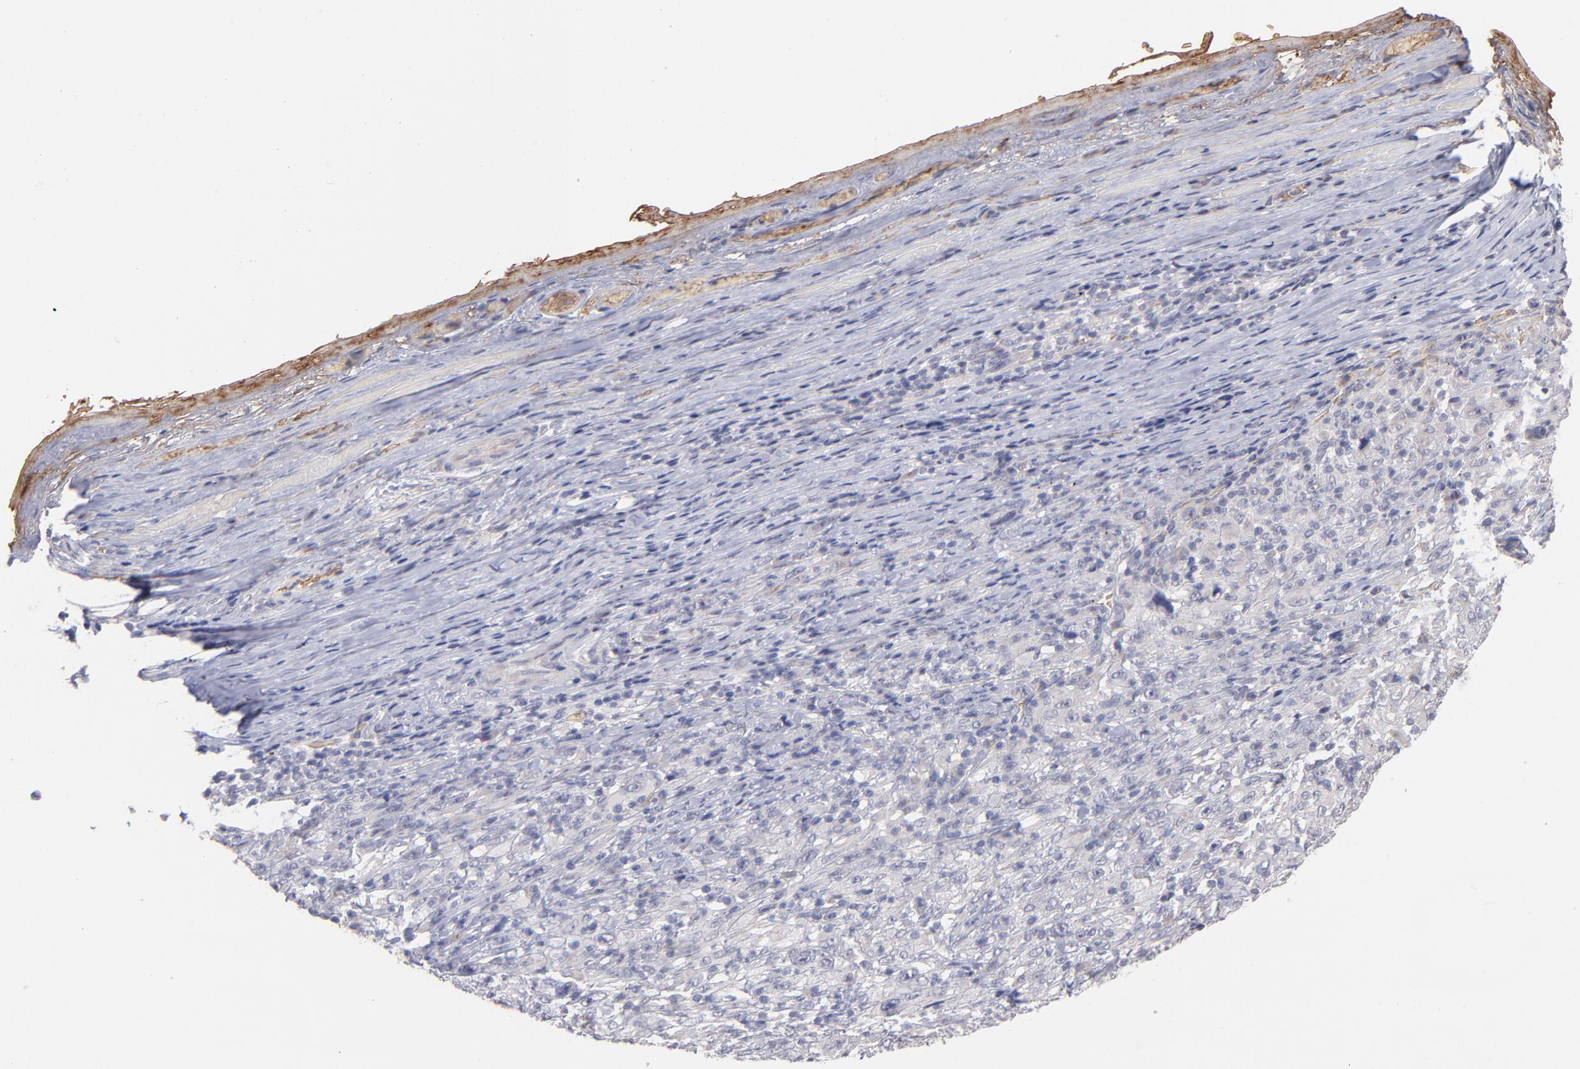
{"staining": {"intensity": "negative", "quantity": "none", "location": "none"}, "tissue": "melanoma", "cell_type": "Tumor cells", "image_type": "cancer", "snomed": [{"axis": "morphology", "description": "Malignant melanoma, Metastatic site"}, {"axis": "topography", "description": "Skin"}], "caption": "High magnification brightfield microscopy of melanoma stained with DAB (brown) and counterstained with hematoxylin (blue): tumor cells show no significant positivity.", "gene": "F13B", "patient": {"sex": "female", "age": 56}}